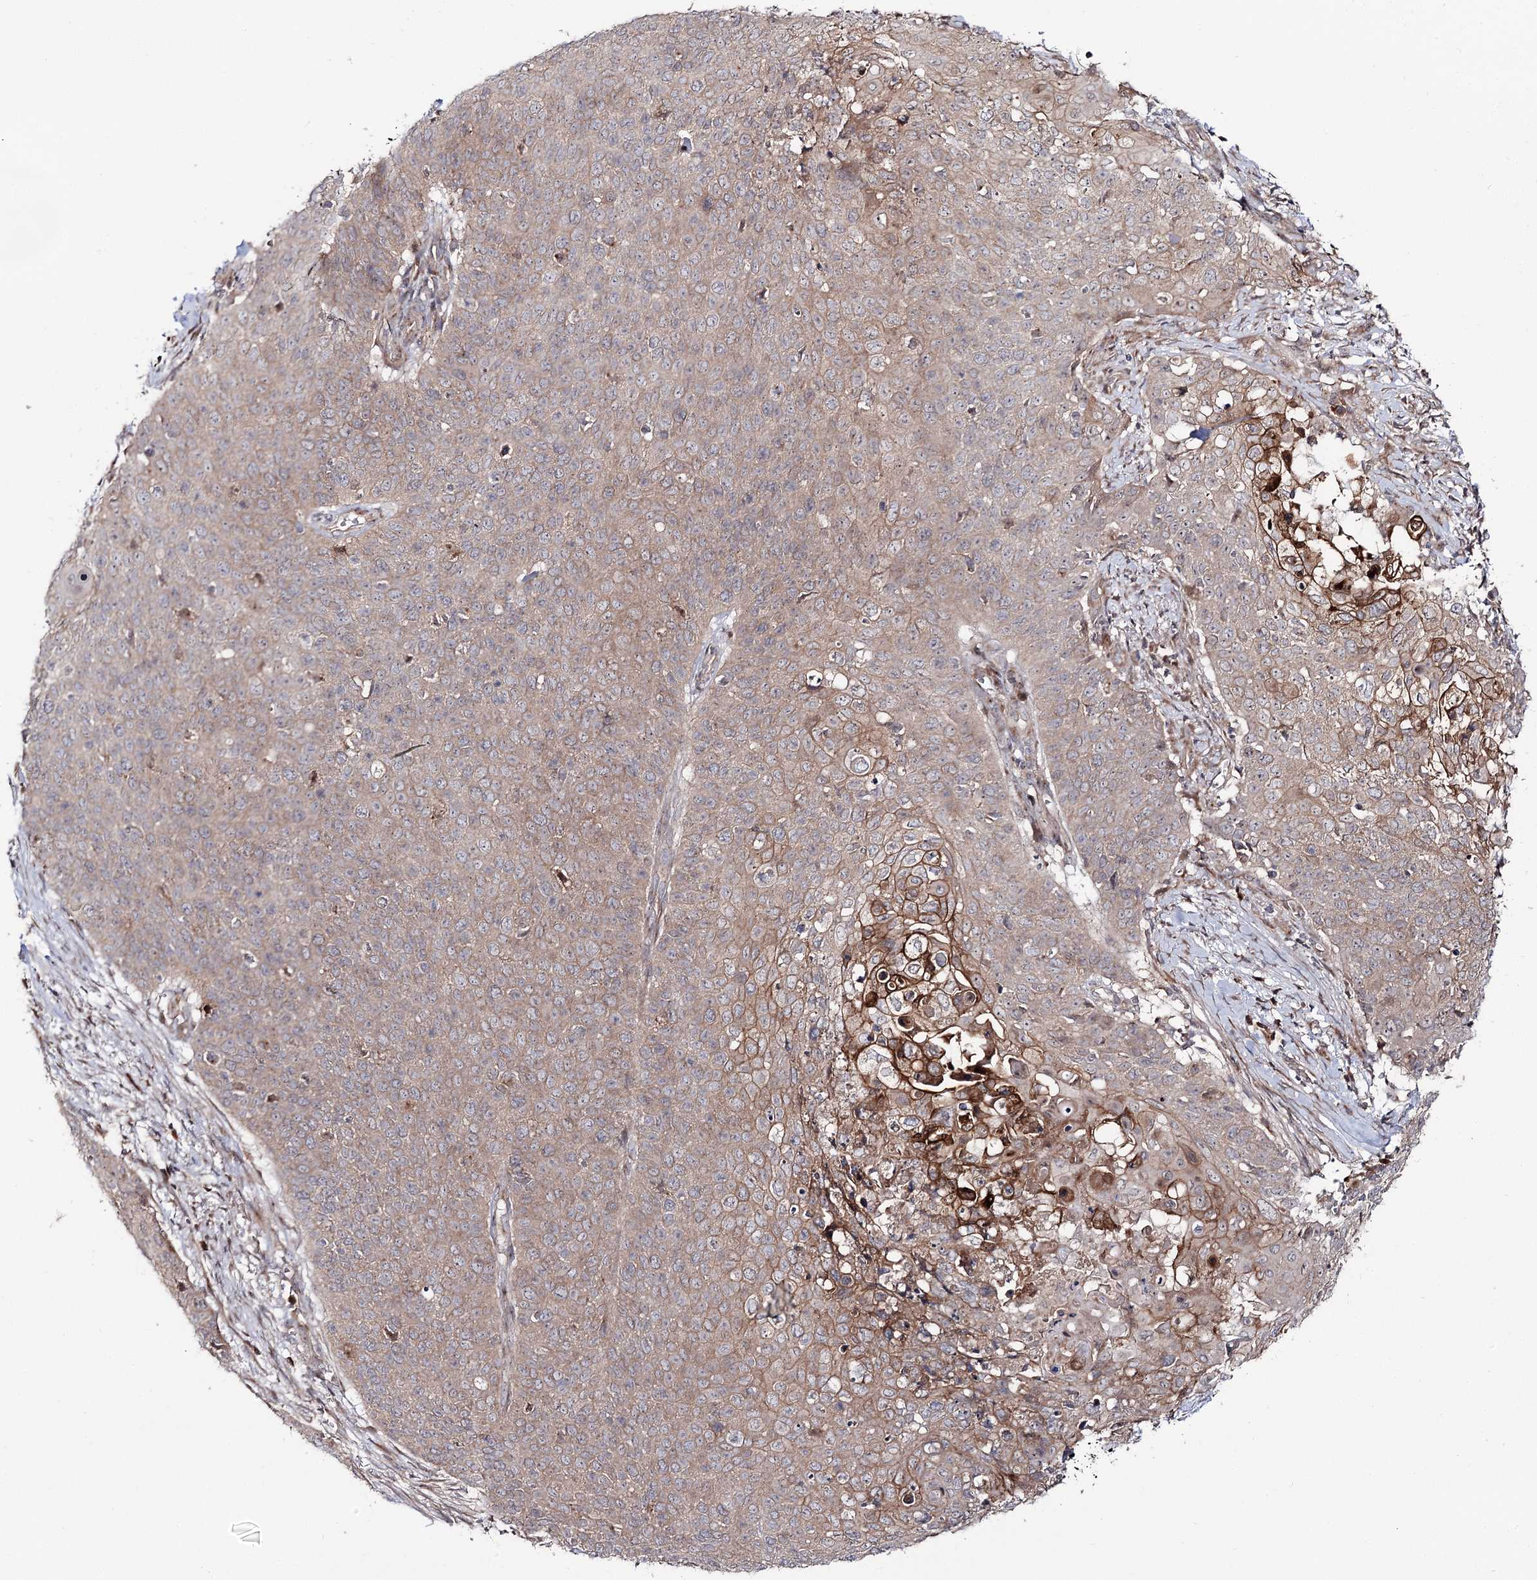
{"staining": {"intensity": "moderate", "quantity": ">75%", "location": "cytoplasmic/membranous"}, "tissue": "cervical cancer", "cell_type": "Tumor cells", "image_type": "cancer", "snomed": [{"axis": "morphology", "description": "Squamous cell carcinoma, NOS"}, {"axis": "topography", "description": "Cervix"}], "caption": "A medium amount of moderate cytoplasmic/membranous expression is present in approximately >75% of tumor cells in squamous cell carcinoma (cervical) tissue.", "gene": "C11orf80", "patient": {"sex": "female", "age": 39}}